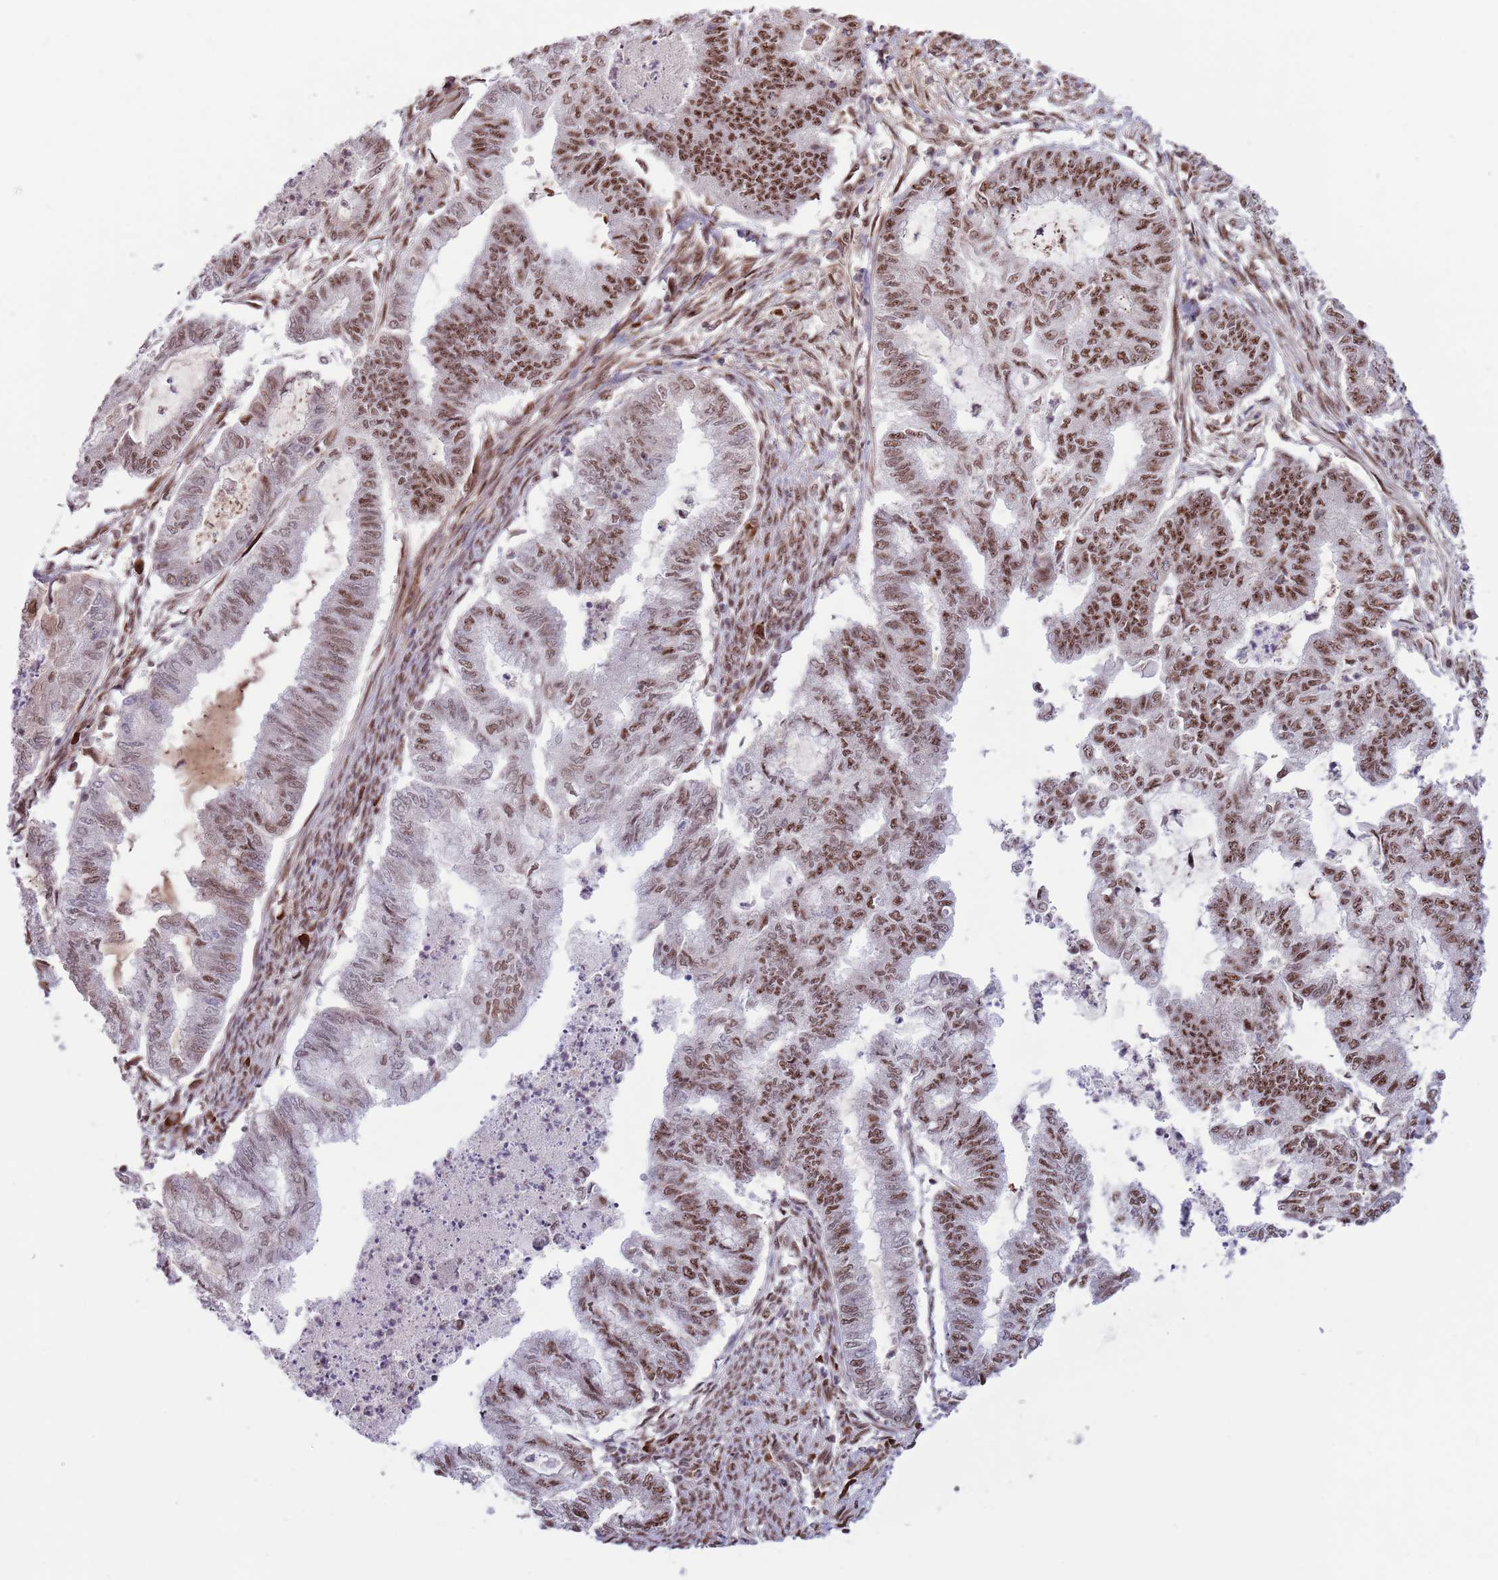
{"staining": {"intensity": "moderate", "quantity": ">75%", "location": "nuclear"}, "tissue": "endometrial cancer", "cell_type": "Tumor cells", "image_type": "cancer", "snomed": [{"axis": "morphology", "description": "Adenocarcinoma, NOS"}, {"axis": "topography", "description": "Endometrium"}], "caption": "Endometrial cancer tissue reveals moderate nuclear expression in approximately >75% of tumor cells The protein is shown in brown color, while the nuclei are stained blue.", "gene": "SIPA1L3", "patient": {"sex": "female", "age": 79}}